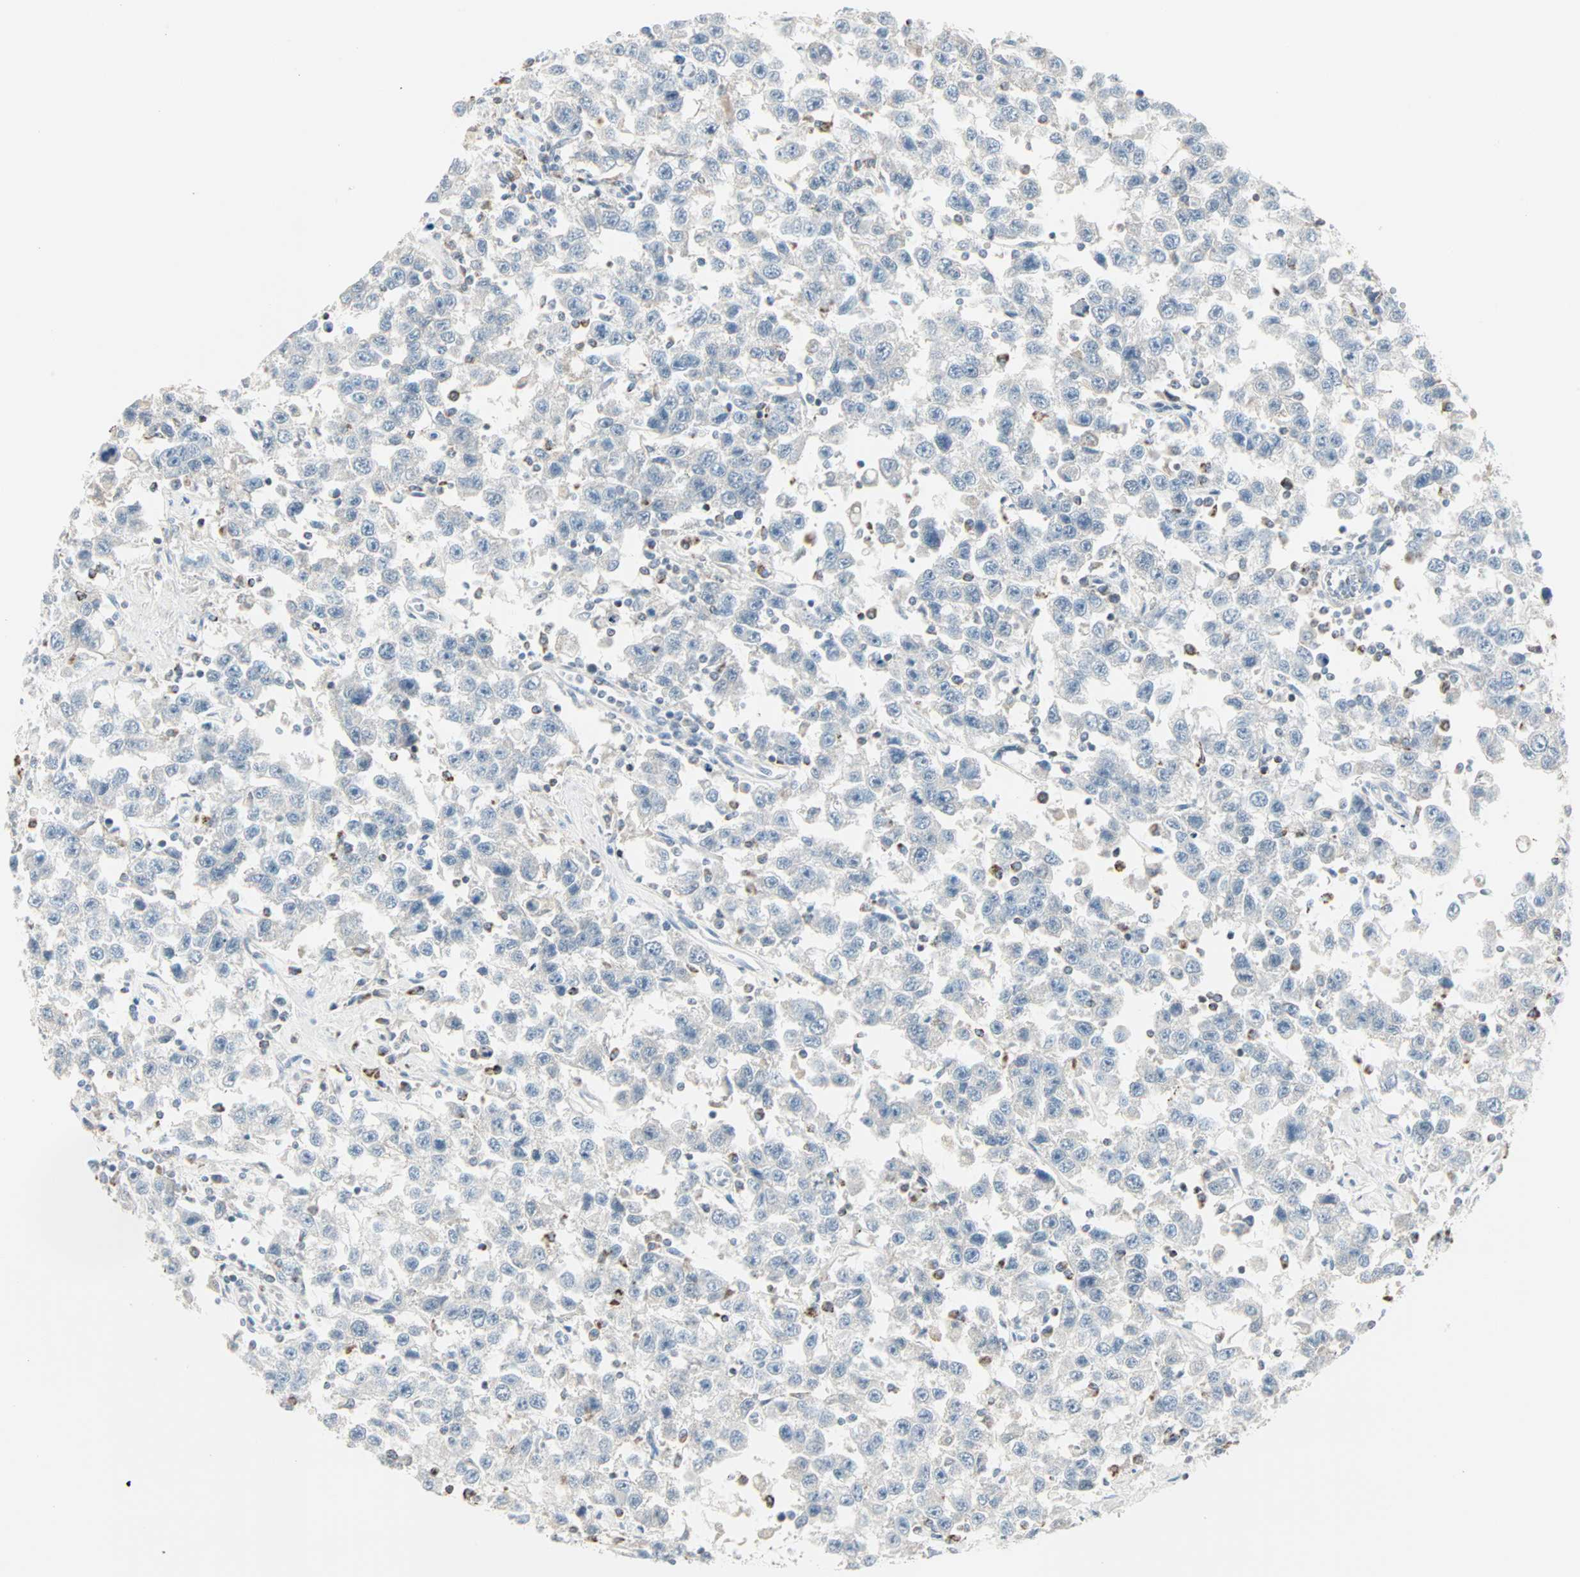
{"staining": {"intensity": "negative", "quantity": "none", "location": "none"}, "tissue": "testis cancer", "cell_type": "Tumor cells", "image_type": "cancer", "snomed": [{"axis": "morphology", "description": "Seminoma, NOS"}, {"axis": "topography", "description": "Testis"}], "caption": "Immunohistochemistry of testis cancer exhibits no staining in tumor cells.", "gene": "IDH2", "patient": {"sex": "male", "age": 41}}